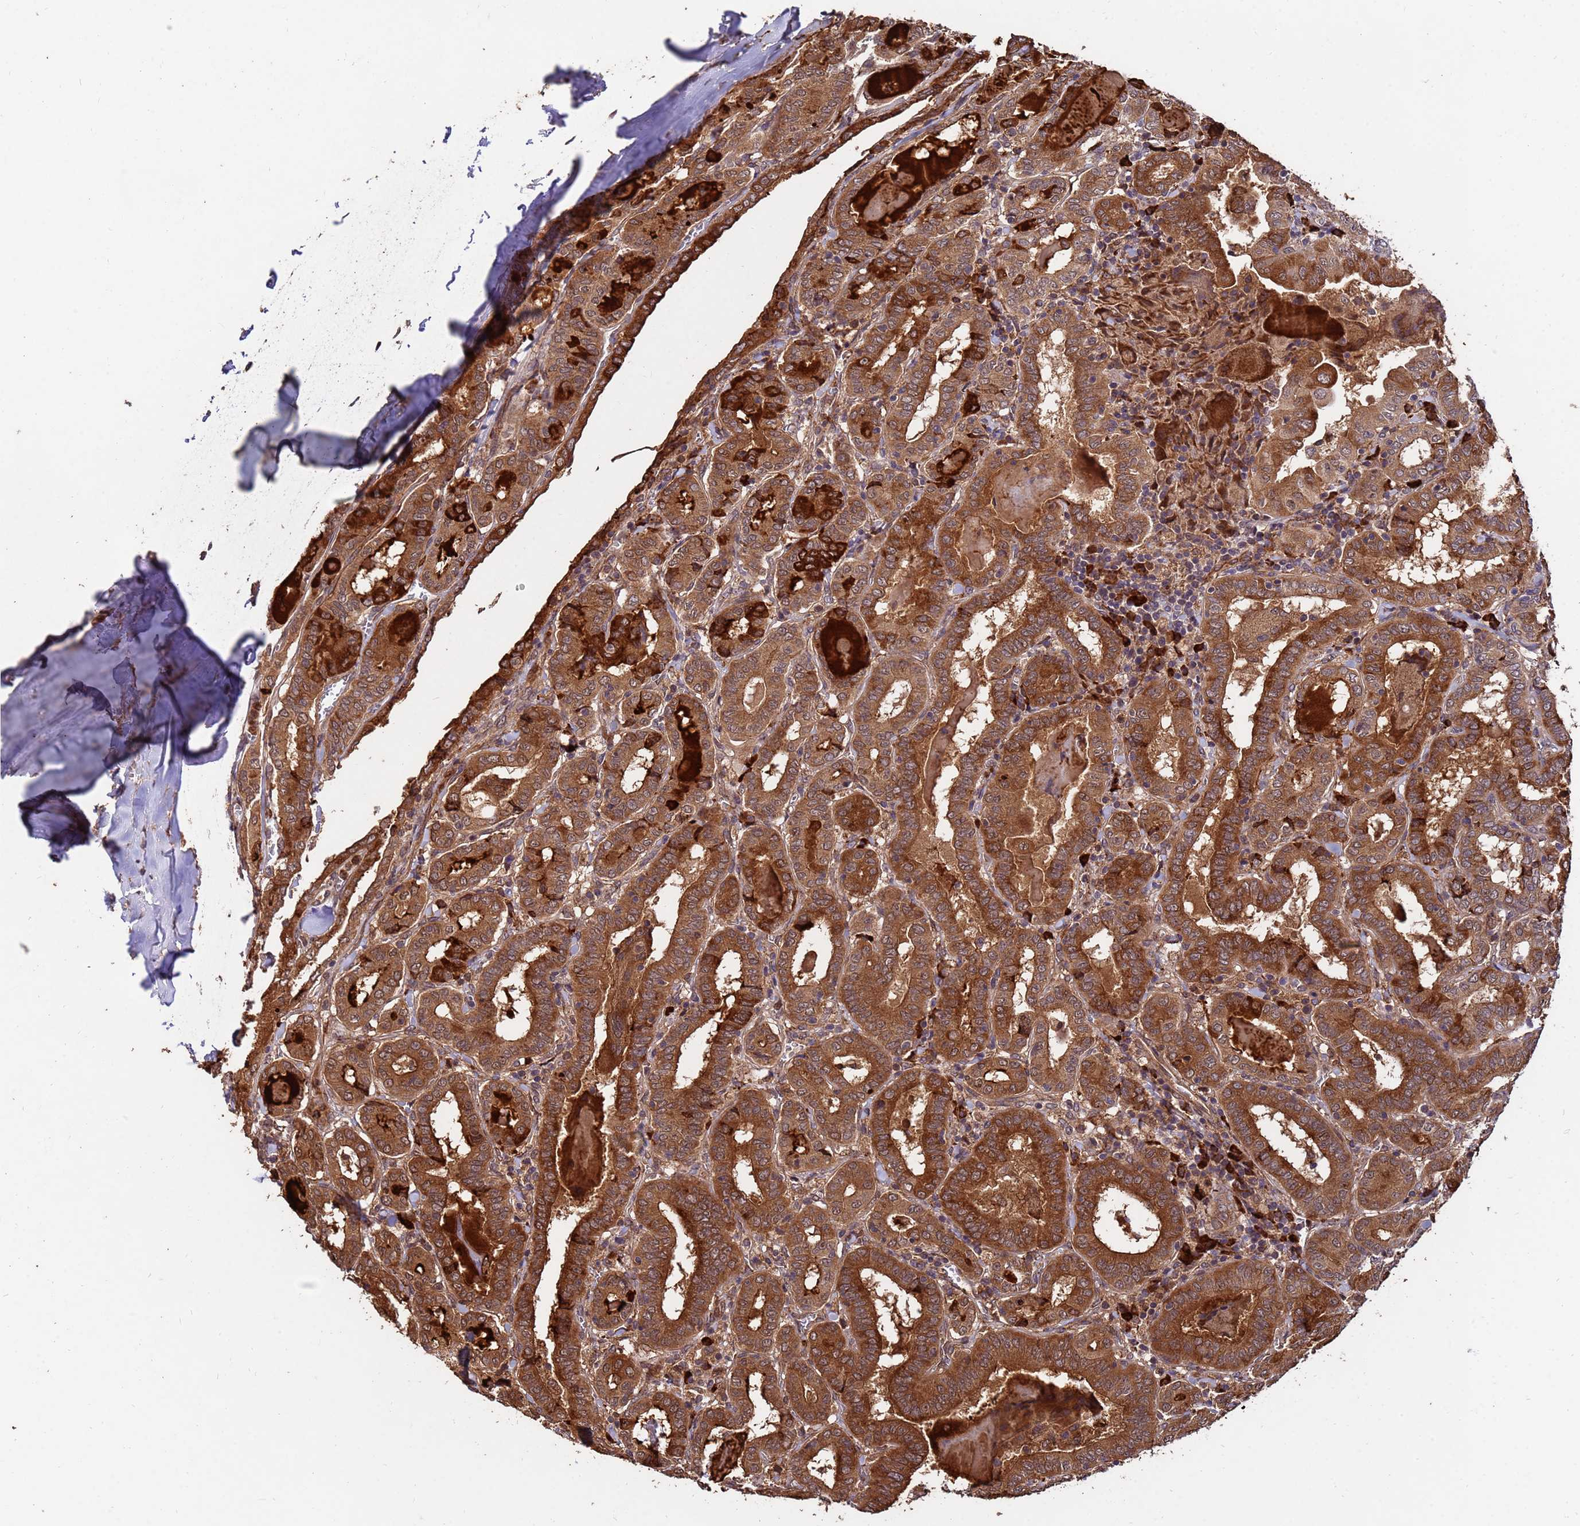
{"staining": {"intensity": "strong", "quantity": ">75%", "location": "cytoplasmic/membranous"}, "tissue": "thyroid cancer", "cell_type": "Tumor cells", "image_type": "cancer", "snomed": [{"axis": "morphology", "description": "Papillary adenocarcinoma, NOS"}, {"axis": "topography", "description": "Thyroid gland"}], "caption": "The micrograph demonstrates immunohistochemical staining of thyroid cancer (papillary adenocarcinoma). There is strong cytoplasmic/membranous expression is identified in approximately >75% of tumor cells.", "gene": "ZNF619", "patient": {"sex": "female", "age": 72}}